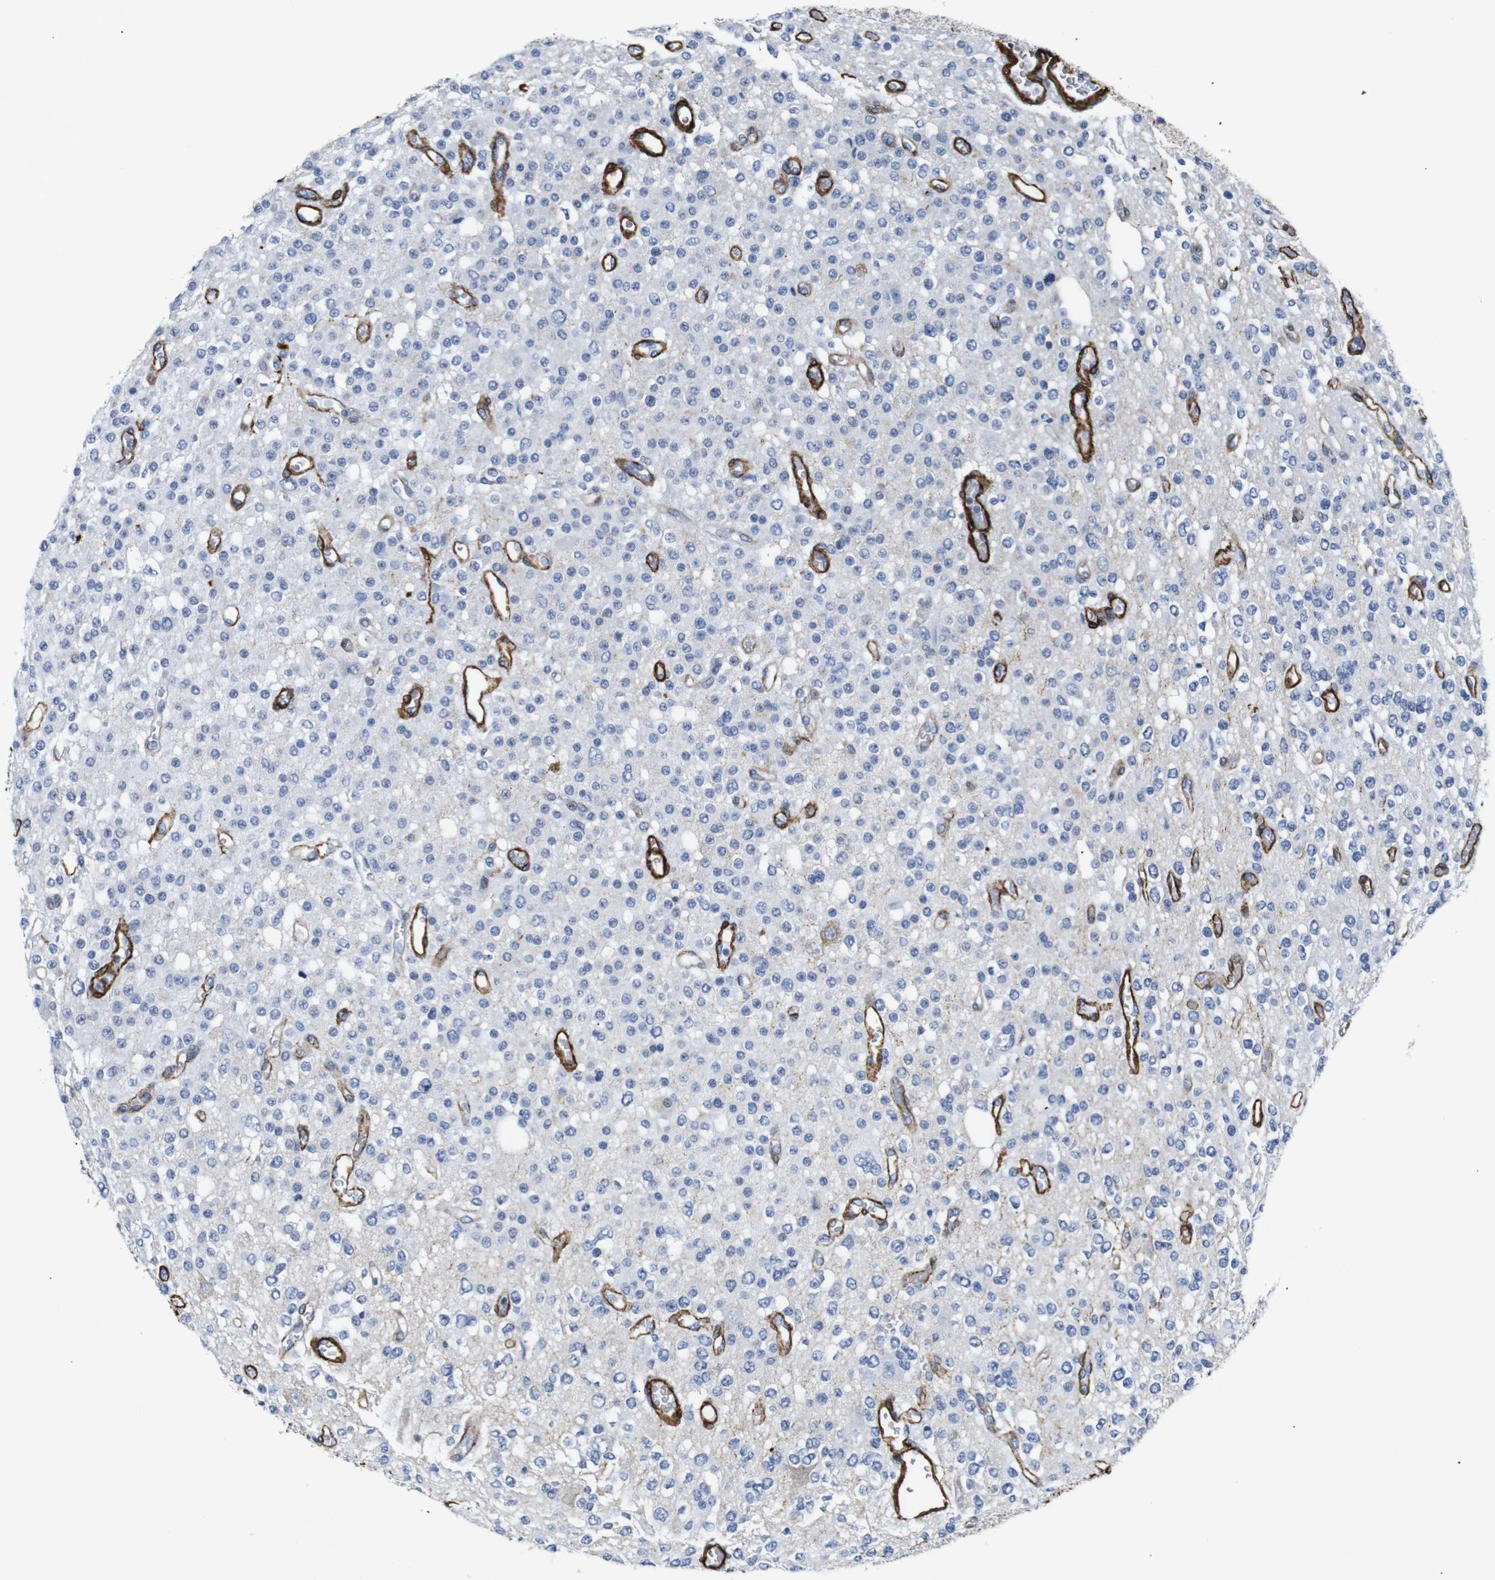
{"staining": {"intensity": "negative", "quantity": "none", "location": "none"}, "tissue": "glioma", "cell_type": "Tumor cells", "image_type": "cancer", "snomed": [{"axis": "morphology", "description": "Glioma, malignant, Low grade"}, {"axis": "topography", "description": "Brain"}], "caption": "The histopathology image shows no significant expression in tumor cells of malignant glioma (low-grade). (IHC, brightfield microscopy, high magnification).", "gene": "ACTA2", "patient": {"sex": "male", "age": 38}}